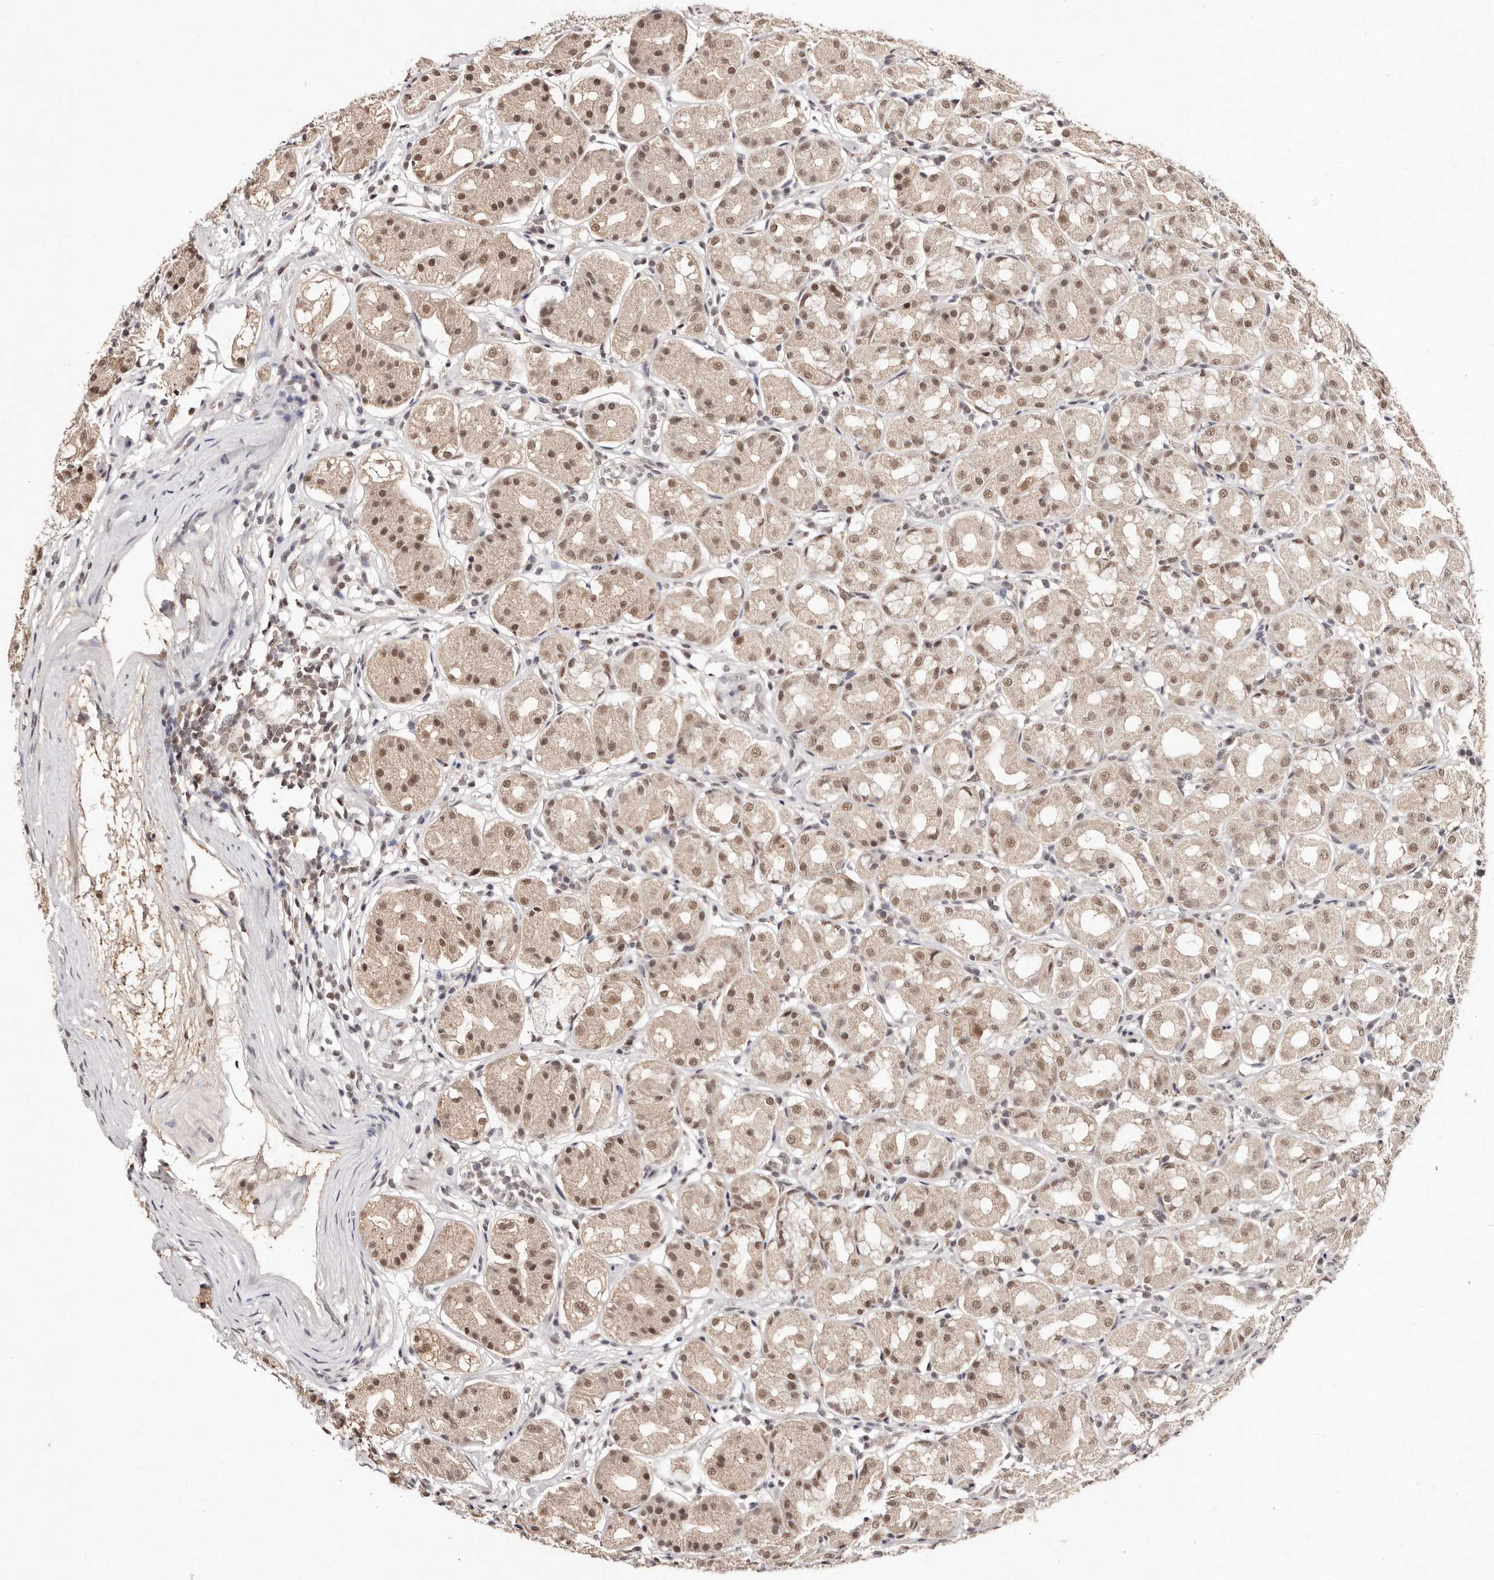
{"staining": {"intensity": "moderate", "quantity": "25%-75%", "location": "nuclear"}, "tissue": "stomach", "cell_type": "Glandular cells", "image_type": "normal", "snomed": [{"axis": "morphology", "description": "Normal tissue, NOS"}, {"axis": "topography", "description": "Stomach"}, {"axis": "topography", "description": "Stomach, lower"}], "caption": "This histopathology image demonstrates IHC staining of unremarkable stomach, with medium moderate nuclear positivity in about 25%-75% of glandular cells.", "gene": "BICRAL", "patient": {"sex": "female", "age": 56}}